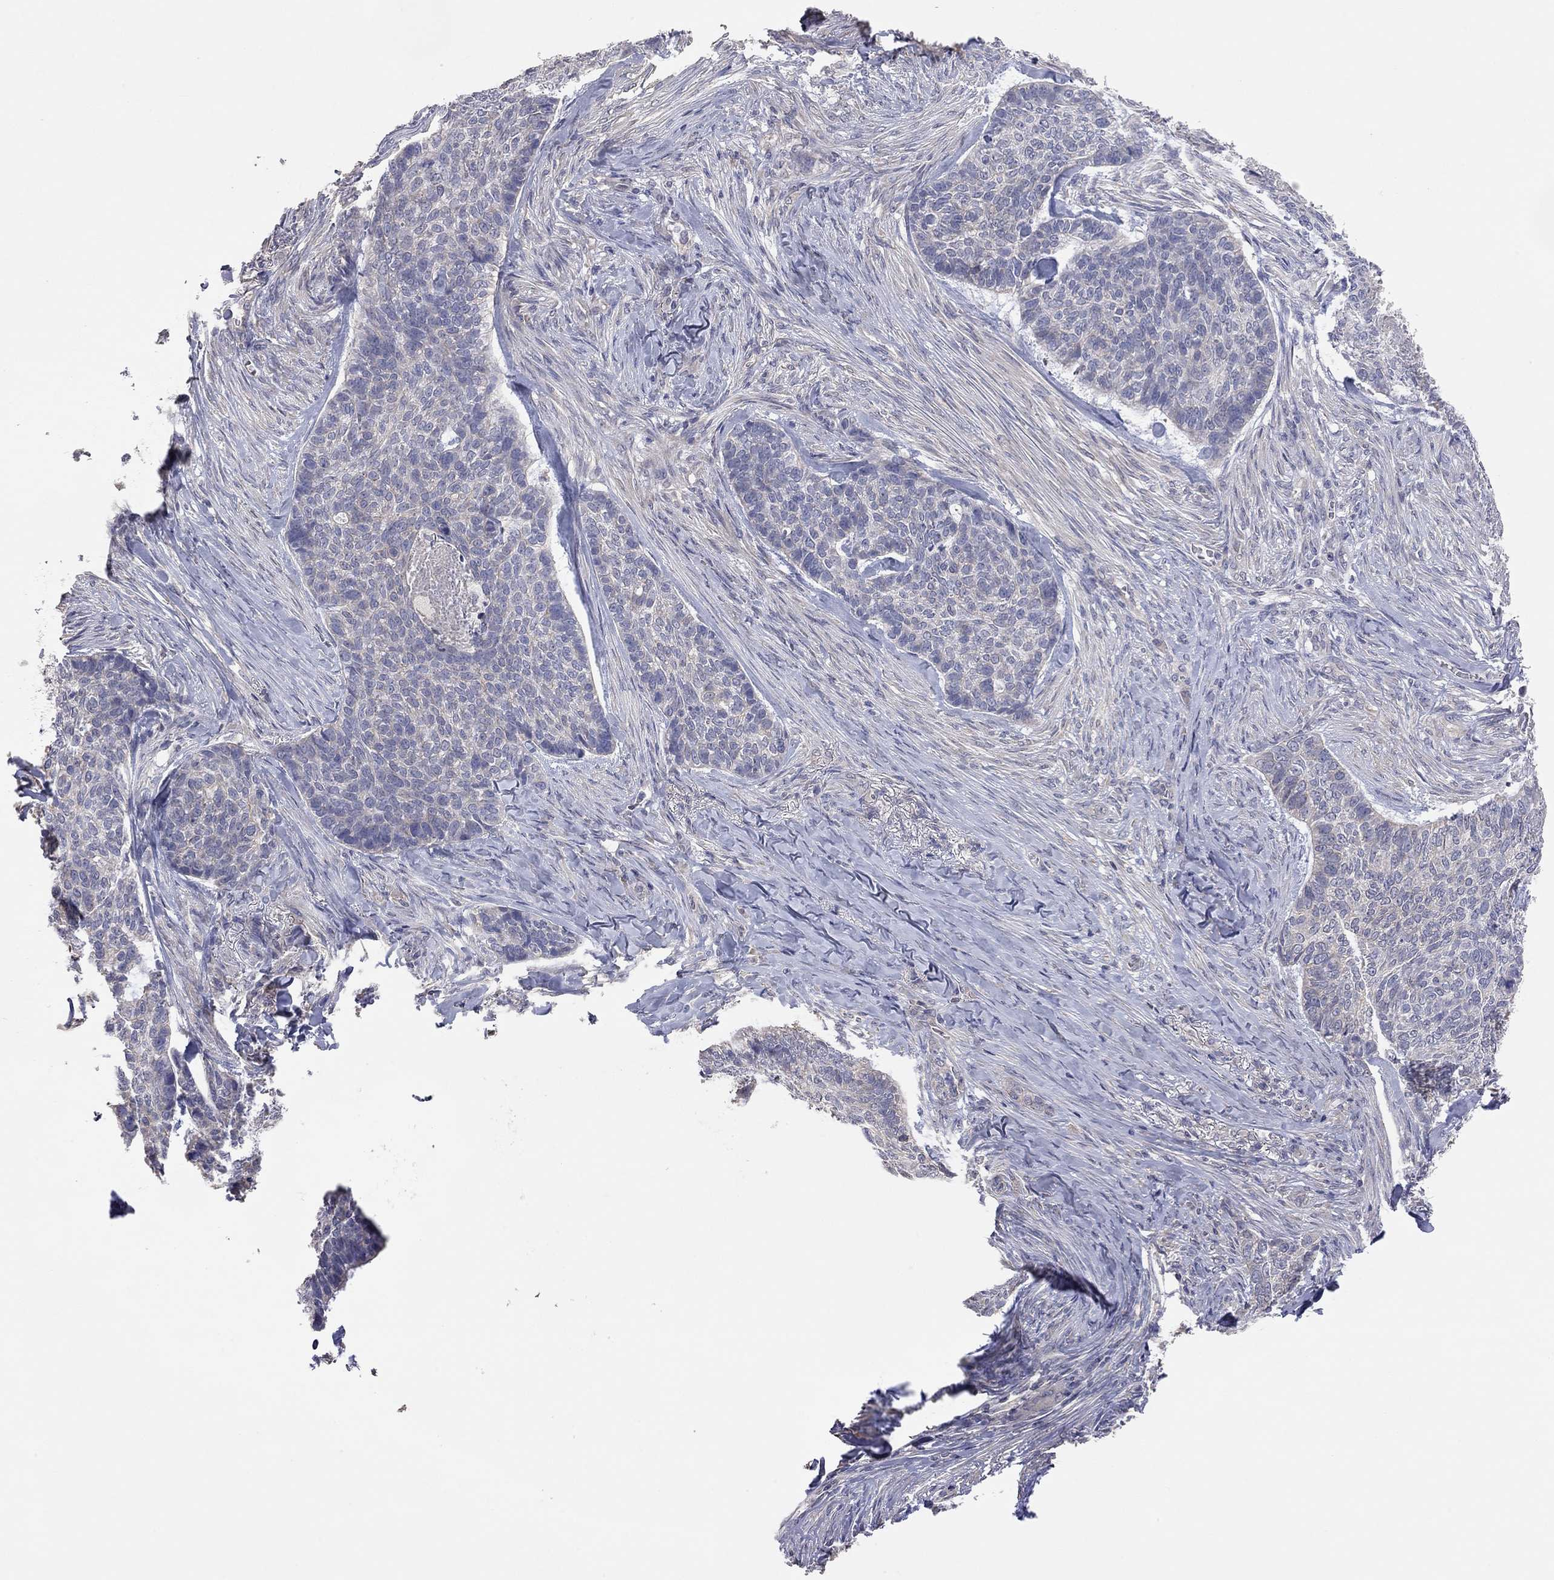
{"staining": {"intensity": "negative", "quantity": "none", "location": "none"}, "tissue": "skin cancer", "cell_type": "Tumor cells", "image_type": "cancer", "snomed": [{"axis": "morphology", "description": "Basal cell carcinoma"}, {"axis": "topography", "description": "Skin"}], "caption": "Tumor cells show no significant staining in skin basal cell carcinoma.", "gene": "KCNB1", "patient": {"sex": "female", "age": 69}}